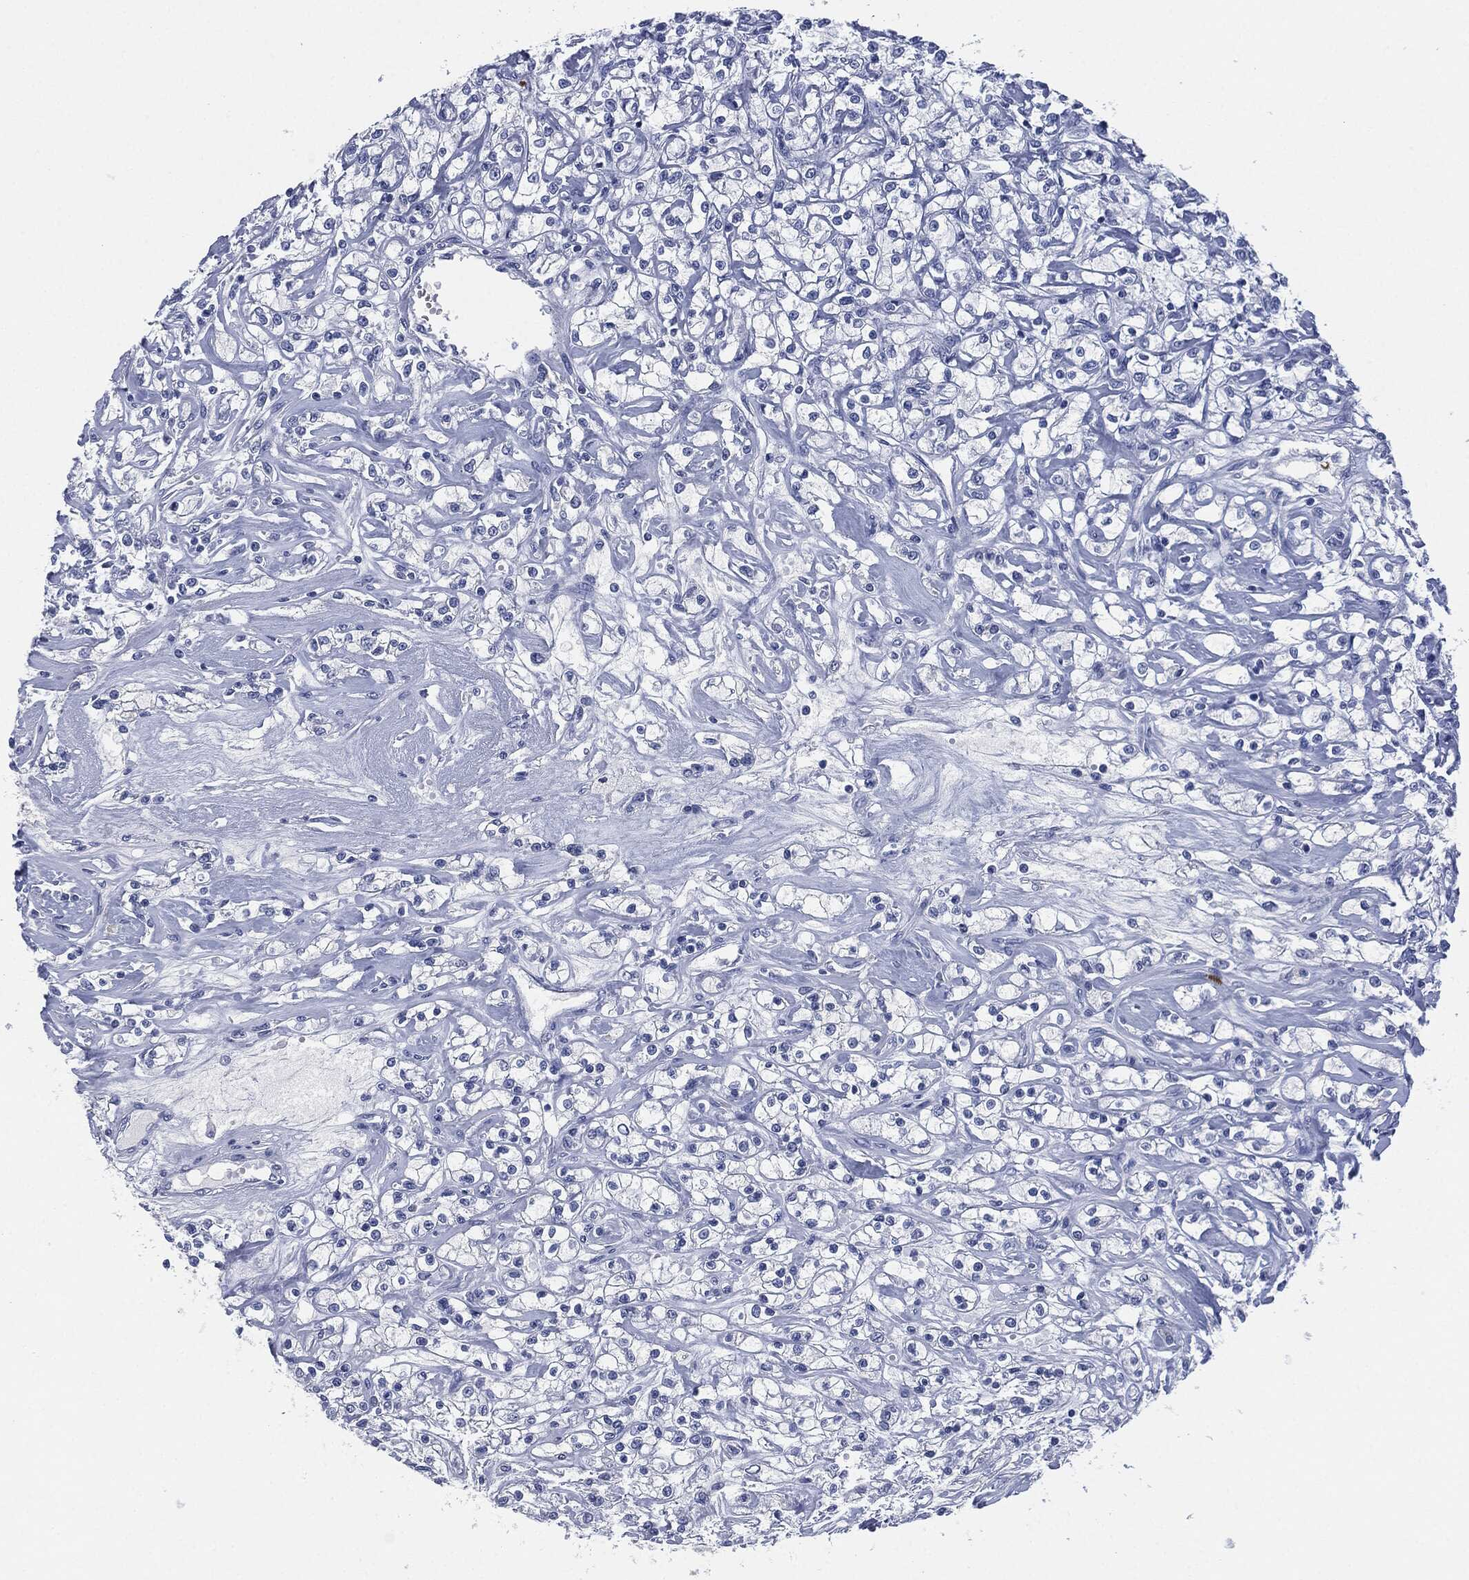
{"staining": {"intensity": "negative", "quantity": "none", "location": "none"}, "tissue": "renal cancer", "cell_type": "Tumor cells", "image_type": "cancer", "snomed": [{"axis": "morphology", "description": "Adenocarcinoma, NOS"}, {"axis": "topography", "description": "Kidney"}], "caption": "The histopathology image exhibits no staining of tumor cells in renal adenocarcinoma.", "gene": "CEACAM8", "patient": {"sex": "female", "age": 59}}